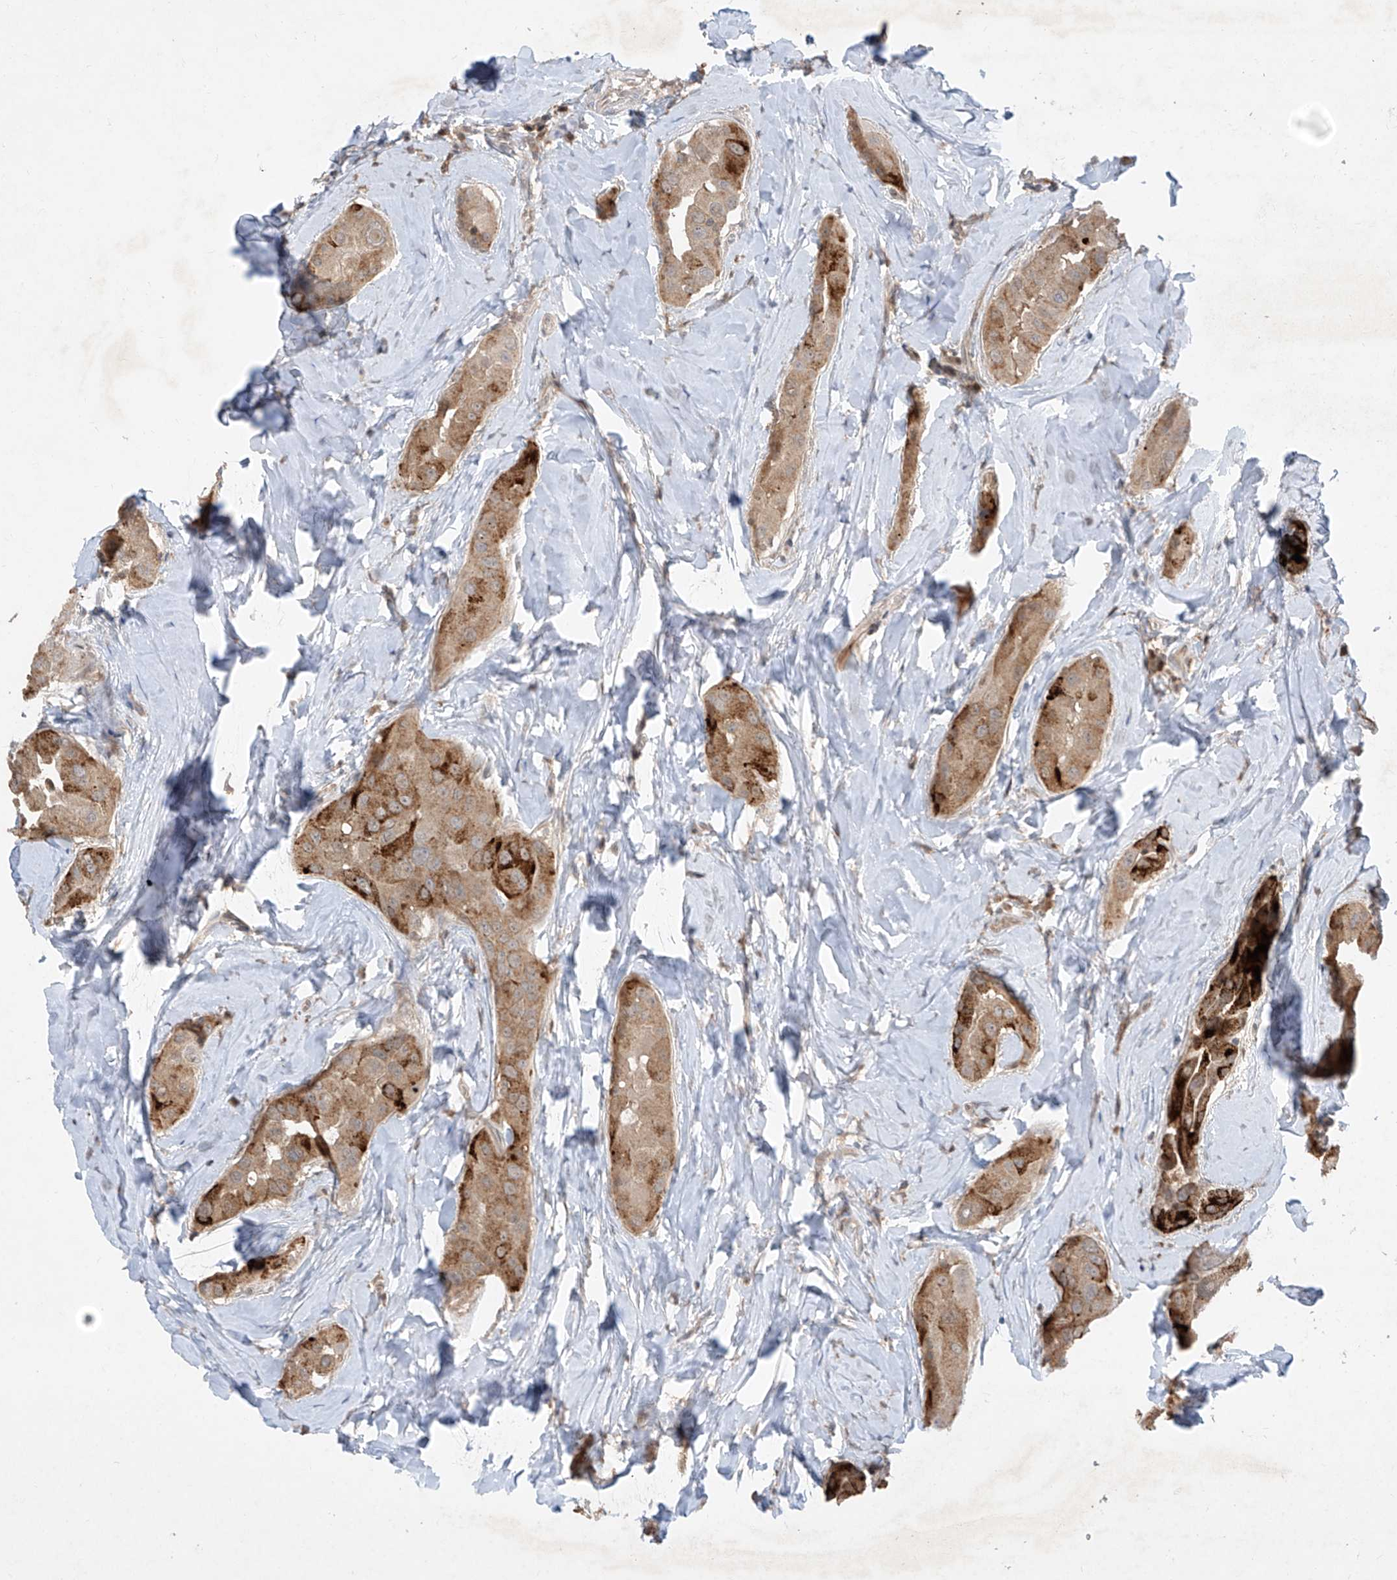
{"staining": {"intensity": "moderate", "quantity": "25%-75%", "location": "cytoplasmic/membranous"}, "tissue": "thyroid cancer", "cell_type": "Tumor cells", "image_type": "cancer", "snomed": [{"axis": "morphology", "description": "Papillary adenocarcinoma, NOS"}, {"axis": "topography", "description": "Thyroid gland"}], "caption": "Protein analysis of thyroid cancer (papillary adenocarcinoma) tissue demonstrates moderate cytoplasmic/membranous expression in approximately 25%-75% of tumor cells.", "gene": "ZNF358", "patient": {"sex": "male", "age": 33}}